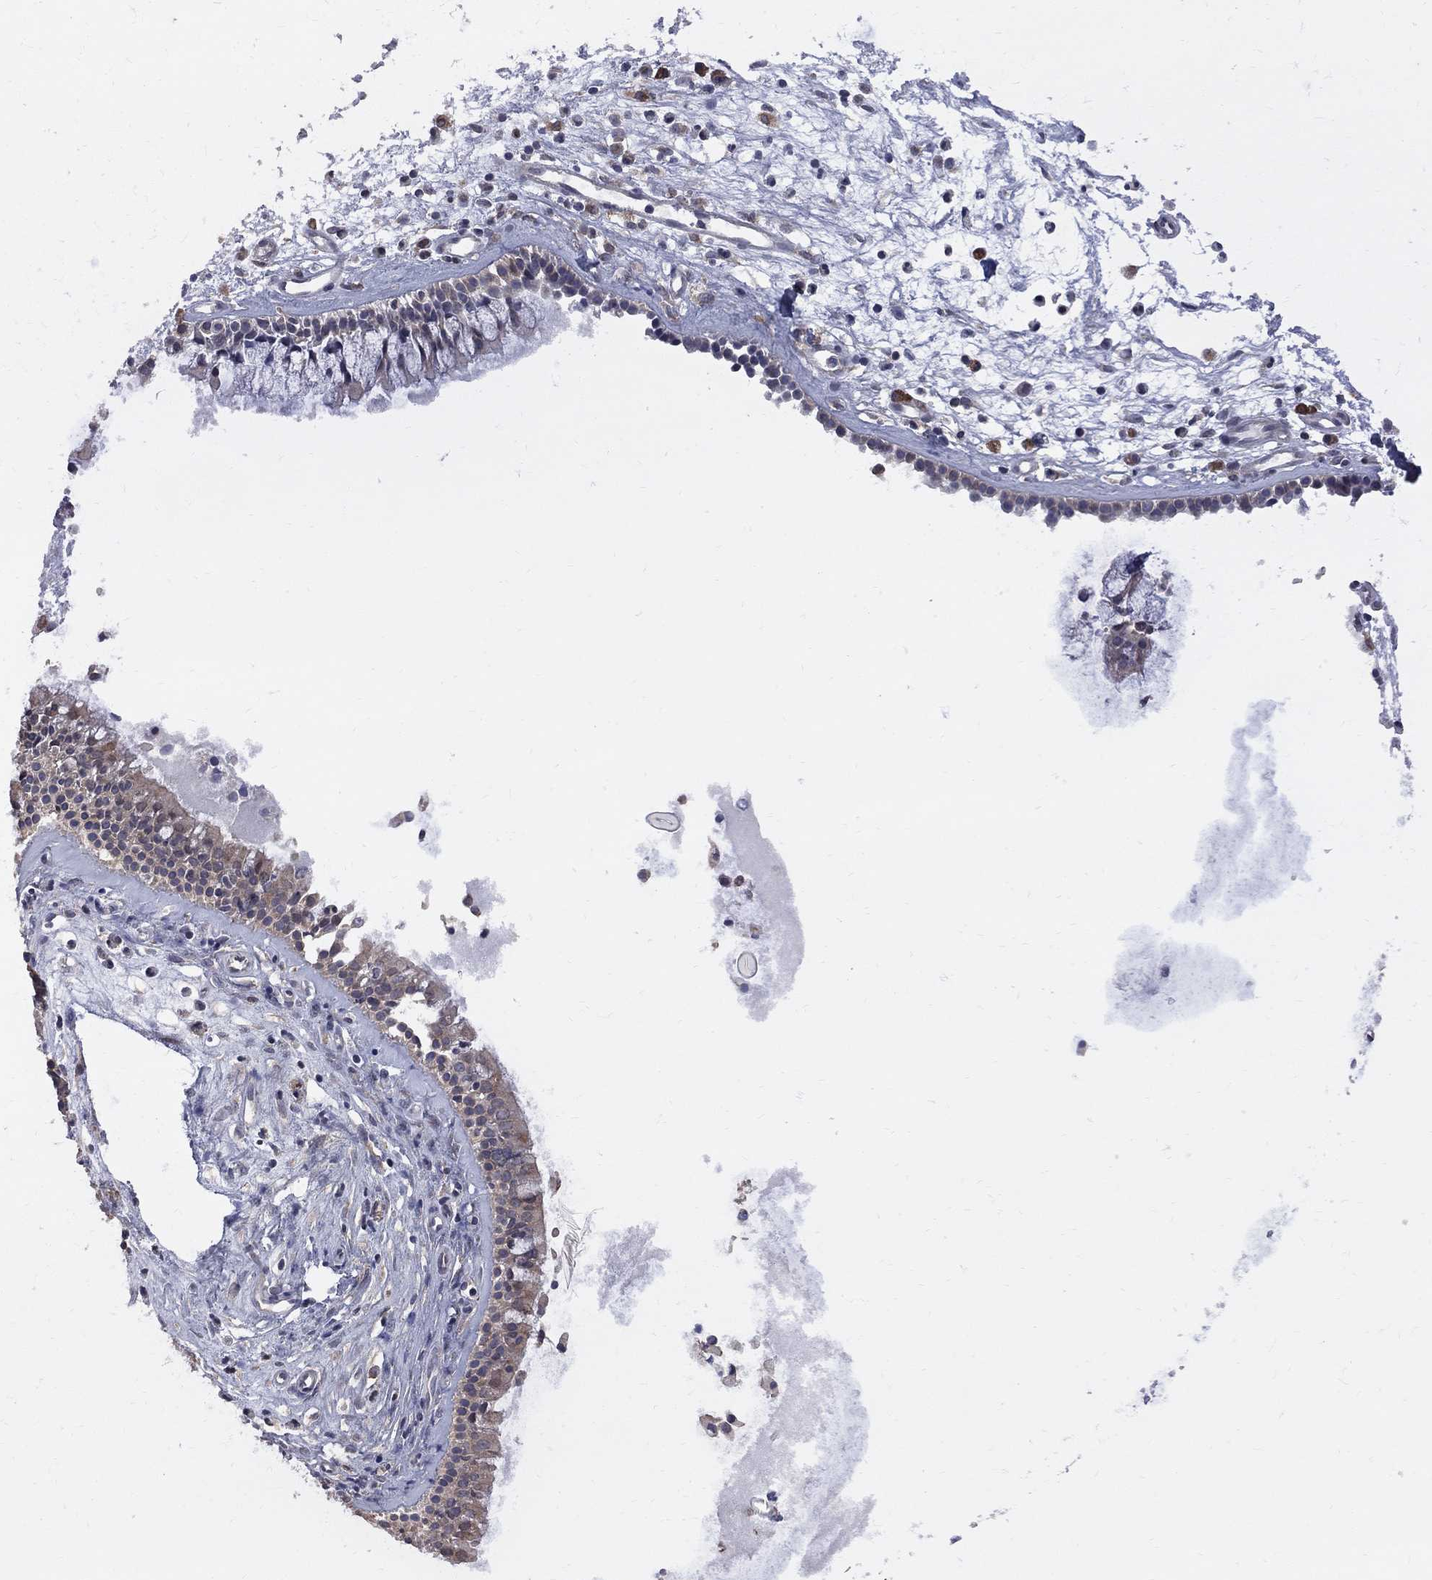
{"staining": {"intensity": "moderate", "quantity": ">75%", "location": "cytoplasmic/membranous"}, "tissue": "nasopharynx", "cell_type": "Respiratory epithelial cells", "image_type": "normal", "snomed": [{"axis": "morphology", "description": "Normal tissue, NOS"}, {"axis": "topography", "description": "Nasopharynx"}], "caption": "Brown immunohistochemical staining in unremarkable nasopharynx reveals moderate cytoplasmic/membranous staining in approximately >75% of respiratory epithelial cells.", "gene": "CNOT11", "patient": {"sex": "female", "age": 47}}